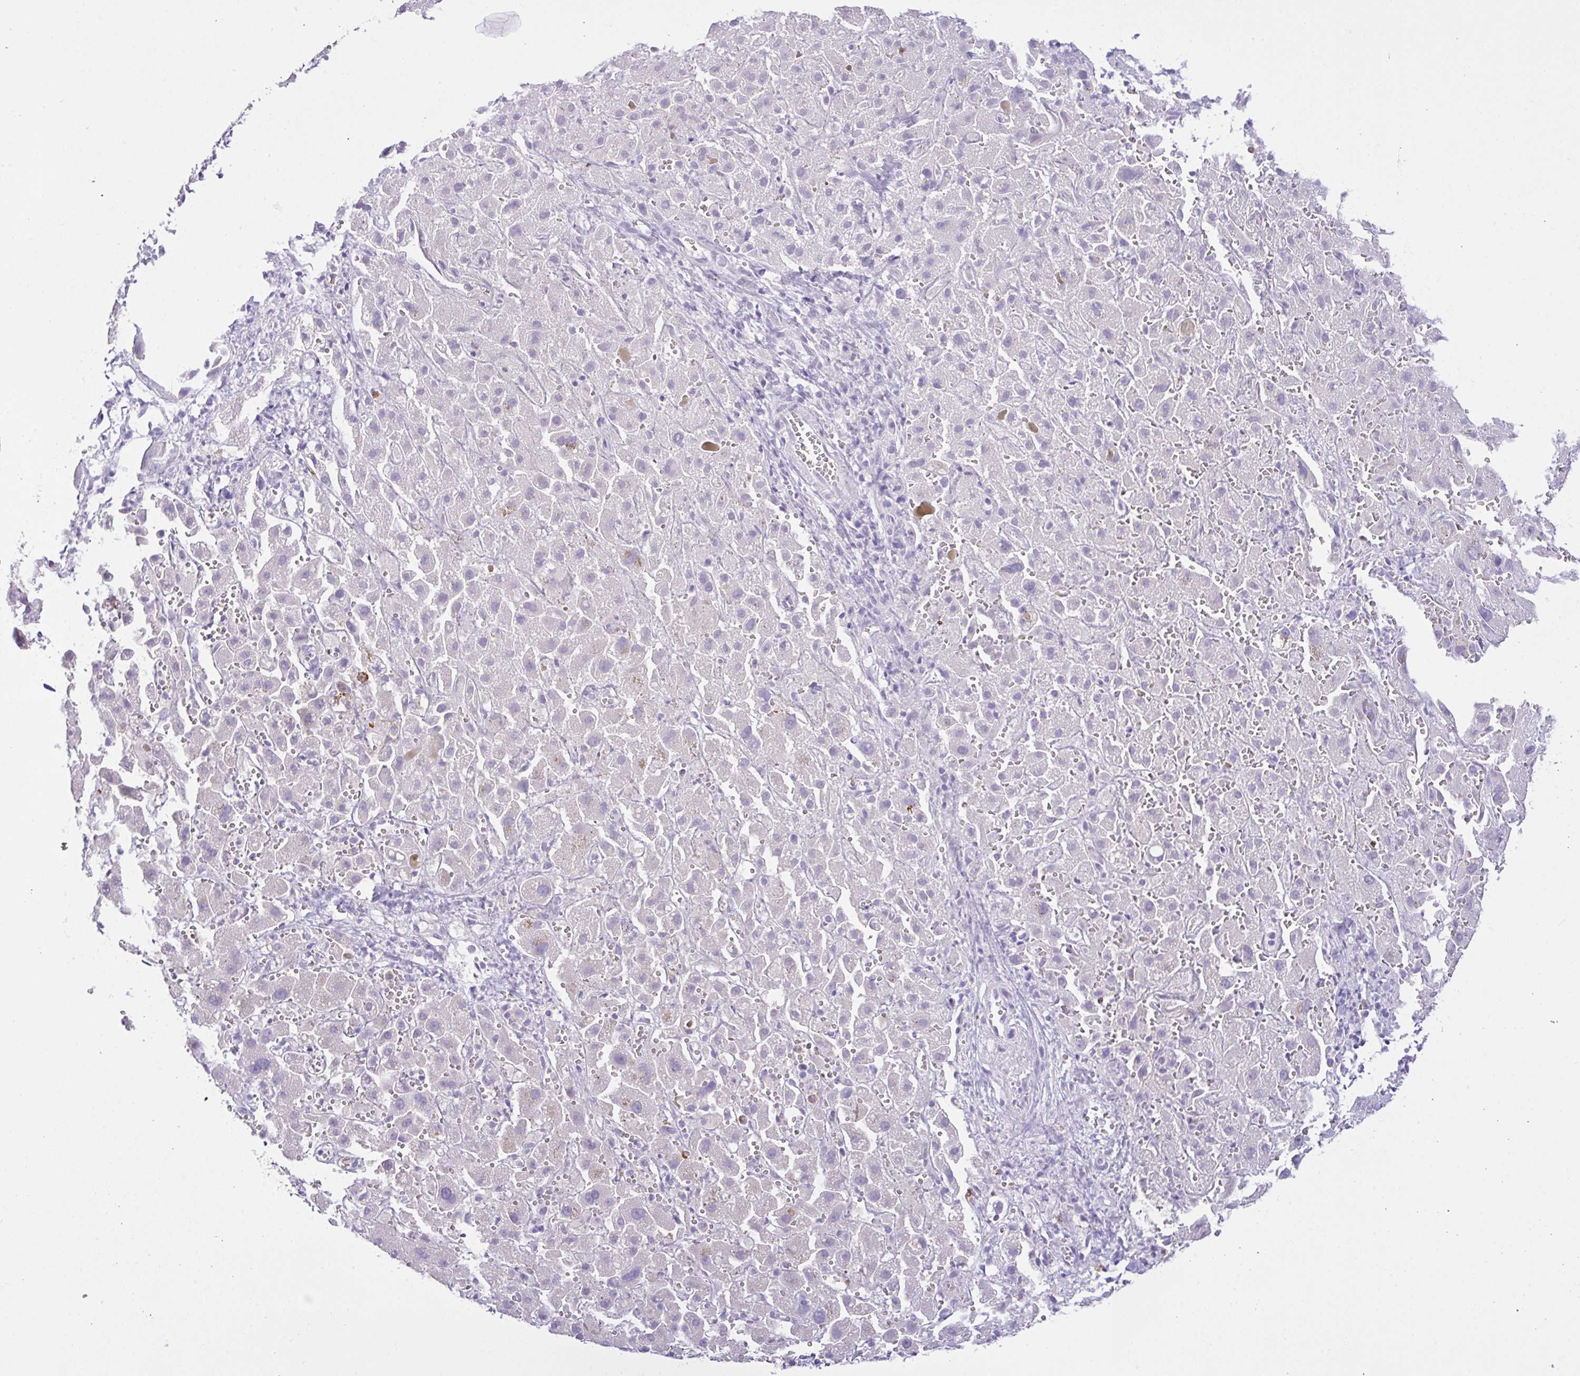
{"staining": {"intensity": "negative", "quantity": "none", "location": "none"}, "tissue": "liver cancer", "cell_type": "Tumor cells", "image_type": "cancer", "snomed": [{"axis": "morphology", "description": "Cholangiocarcinoma"}, {"axis": "topography", "description": "Liver"}], "caption": "Image shows no protein positivity in tumor cells of cholangiocarcinoma (liver) tissue.", "gene": "CST11", "patient": {"sex": "female", "age": 52}}